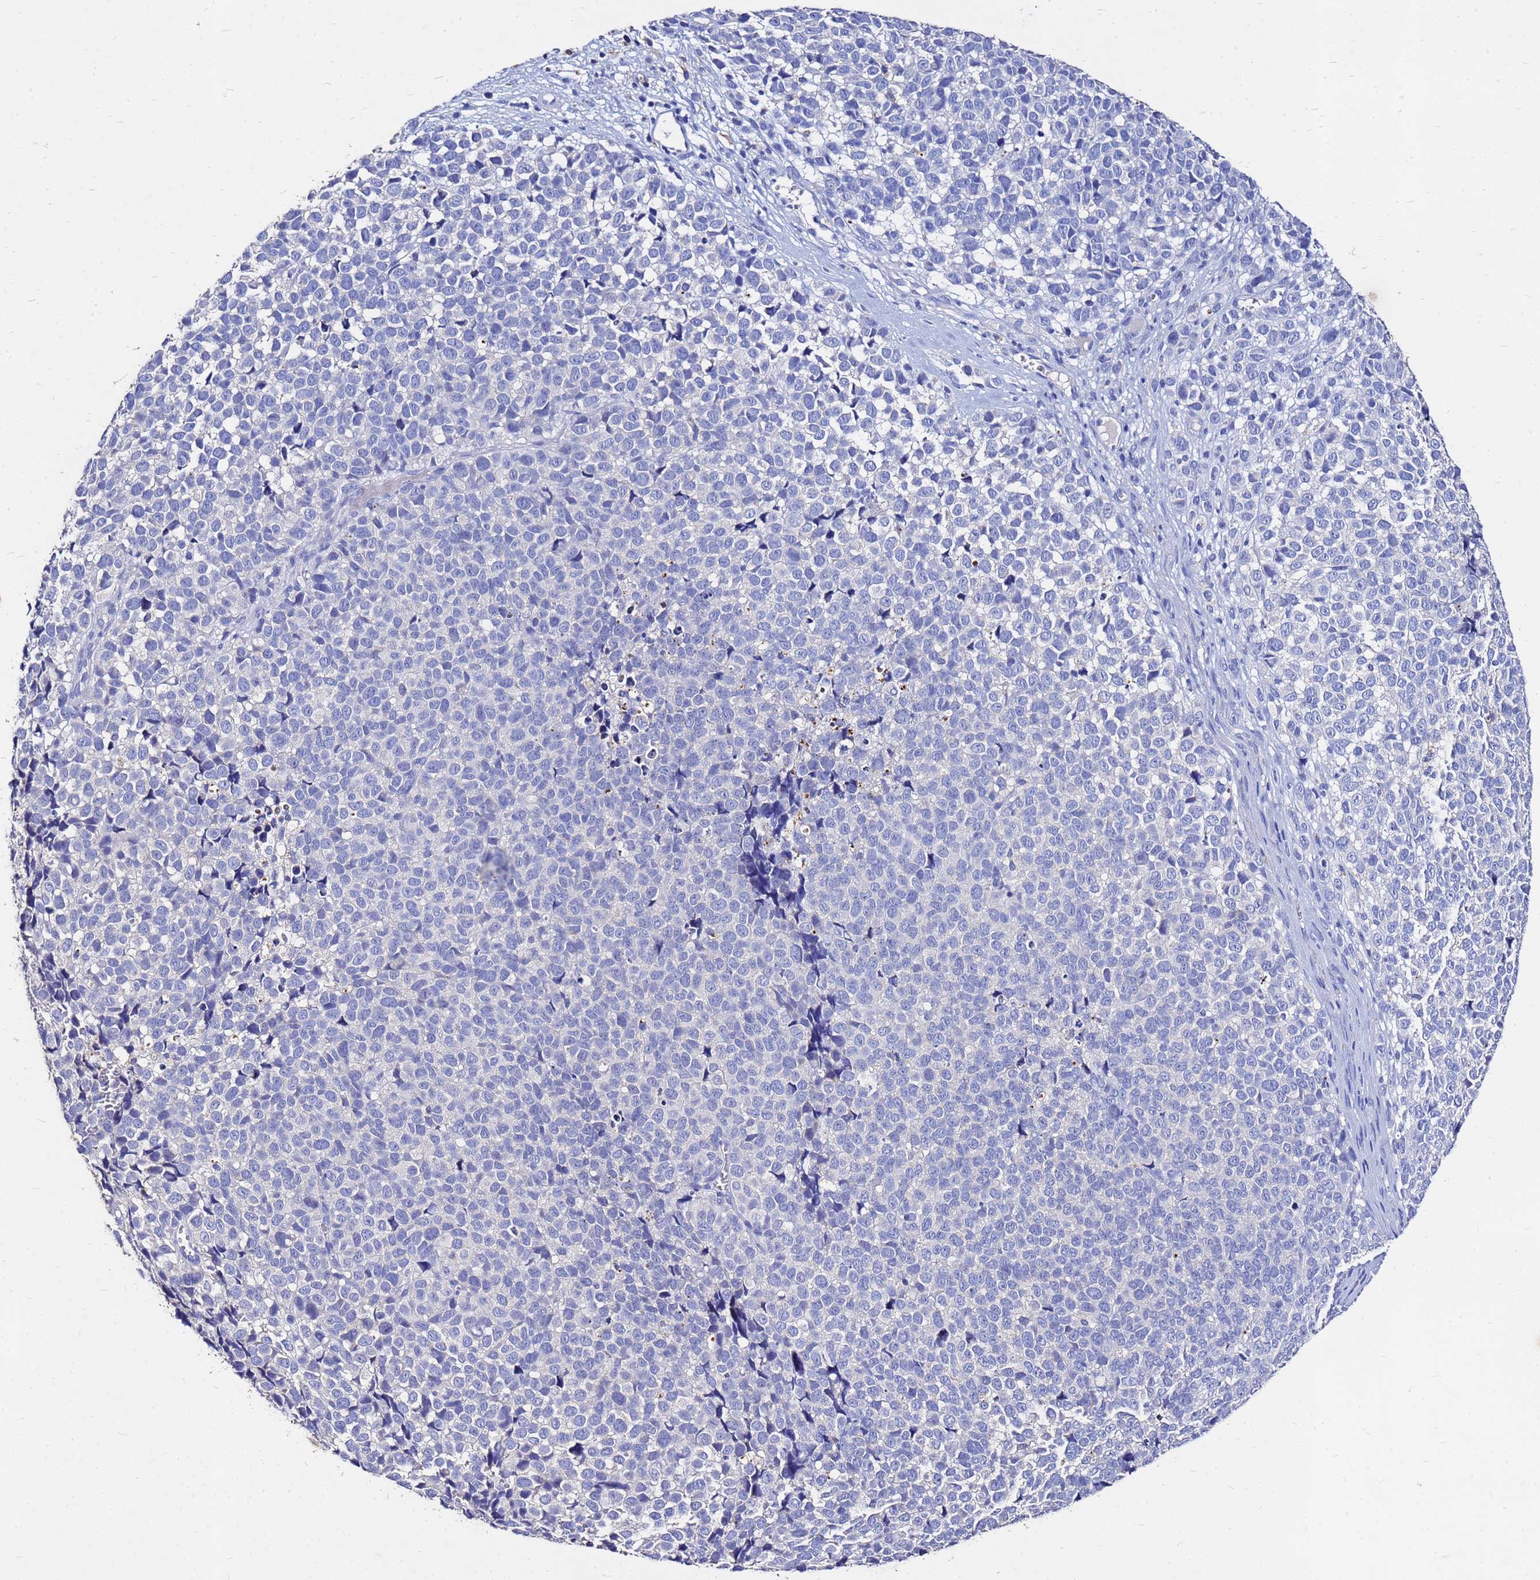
{"staining": {"intensity": "negative", "quantity": "none", "location": "none"}, "tissue": "melanoma", "cell_type": "Tumor cells", "image_type": "cancer", "snomed": [{"axis": "morphology", "description": "Malignant melanoma, NOS"}, {"axis": "topography", "description": "Nose, NOS"}], "caption": "Immunohistochemical staining of human malignant melanoma demonstrates no significant positivity in tumor cells.", "gene": "FAM183A", "patient": {"sex": "female", "age": 48}}